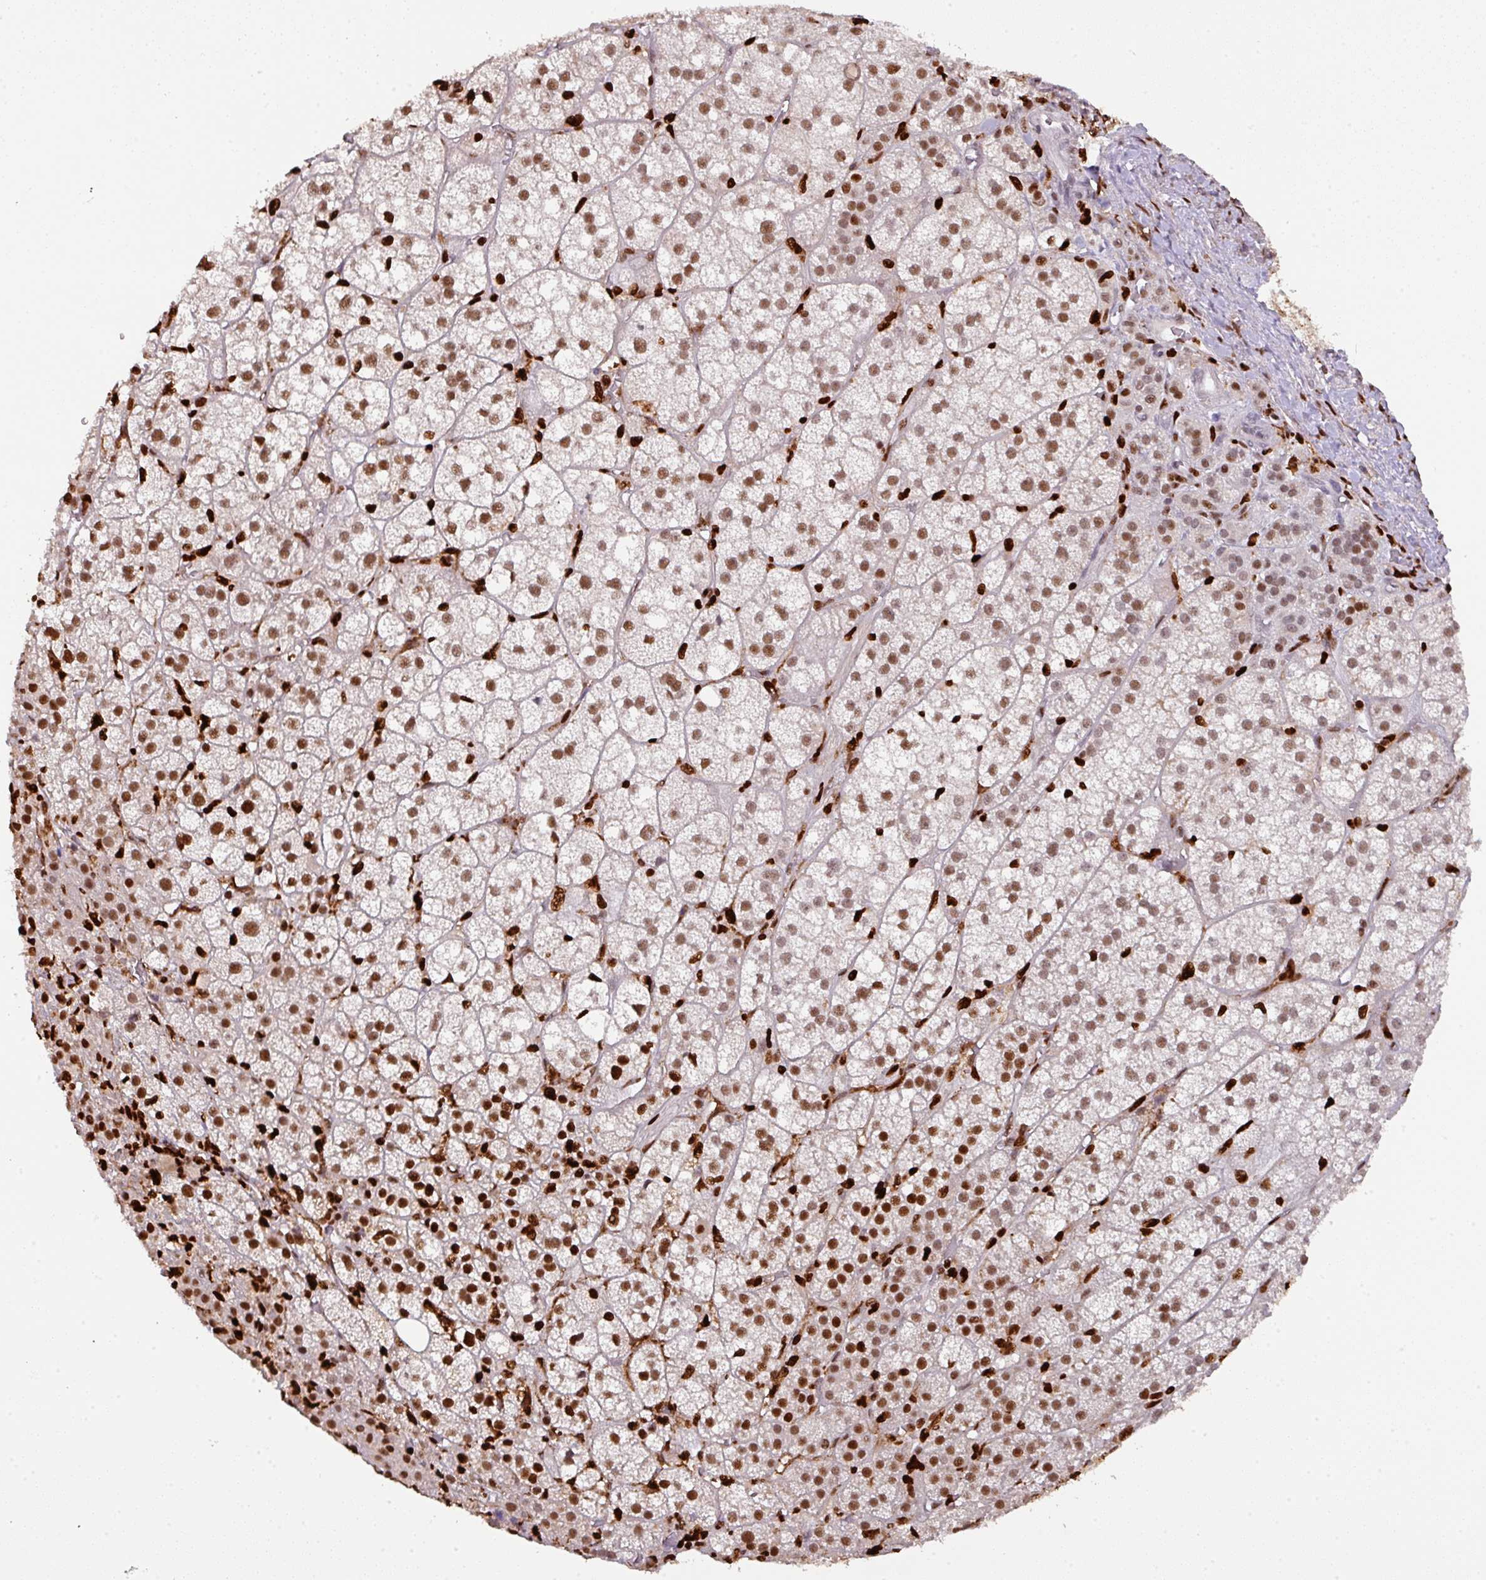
{"staining": {"intensity": "strong", "quantity": "25%-75%", "location": "nuclear"}, "tissue": "adrenal gland", "cell_type": "Glandular cells", "image_type": "normal", "snomed": [{"axis": "morphology", "description": "Normal tissue, NOS"}, {"axis": "topography", "description": "Adrenal gland"}], "caption": "Protein staining exhibits strong nuclear expression in about 25%-75% of glandular cells in unremarkable adrenal gland.", "gene": "SAMHD1", "patient": {"sex": "female", "age": 60}}